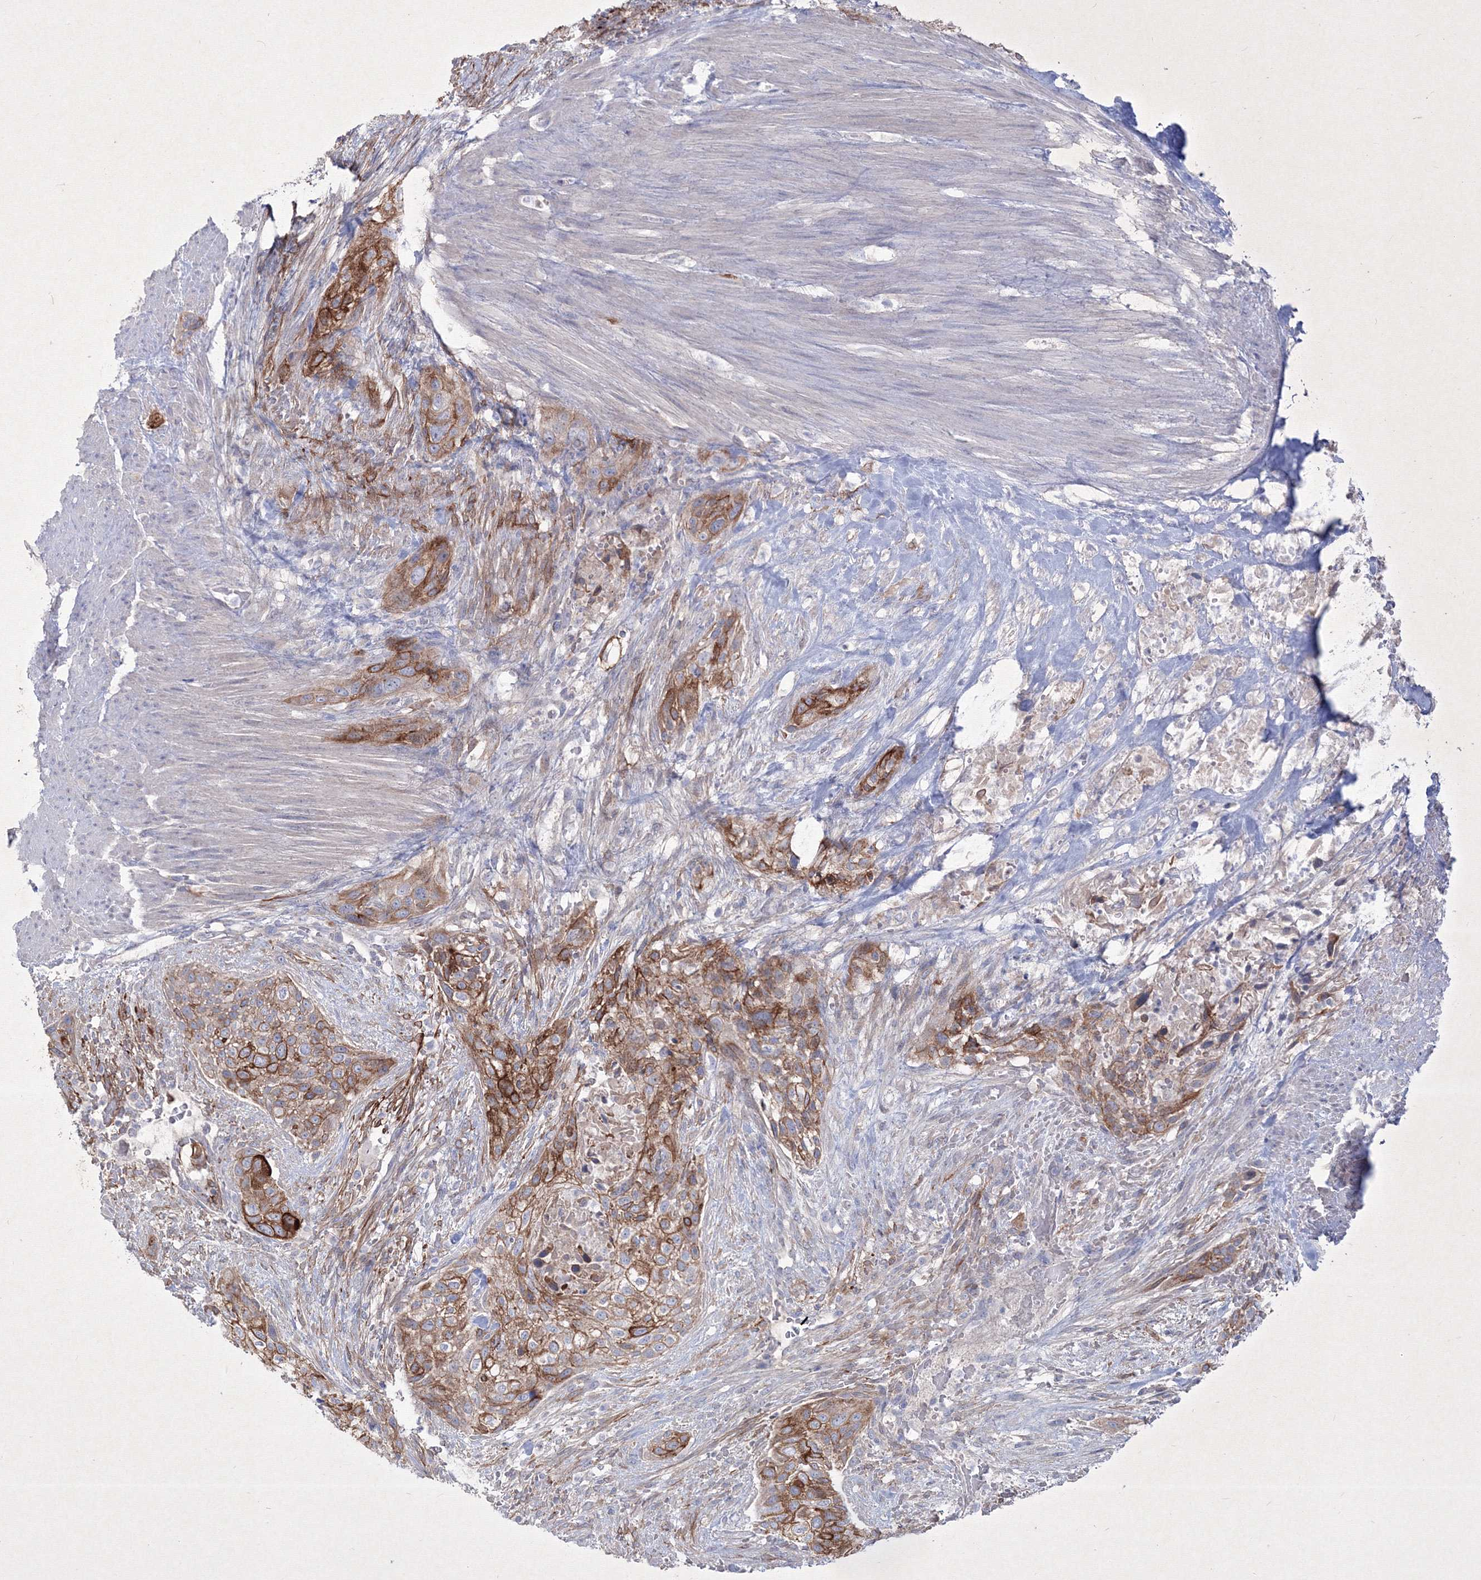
{"staining": {"intensity": "strong", "quantity": ">75%", "location": "cytoplasmic/membranous"}, "tissue": "urothelial cancer", "cell_type": "Tumor cells", "image_type": "cancer", "snomed": [{"axis": "morphology", "description": "Urothelial carcinoma, High grade"}, {"axis": "topography", "description": "Urinary bladder"}], "caption": "High-magnification brightfield microscopy of urothelial cancer stained with DAB (3,3'-diaminobenzidine) (brown) and counterstained with hematoxylin (blue). tumor cells exhibit strong cytoplasmic/membranous positivity is seen in about>75% of cells.", "gene": "TMEM139", "patient": {"sex": "male", "age": 35}}